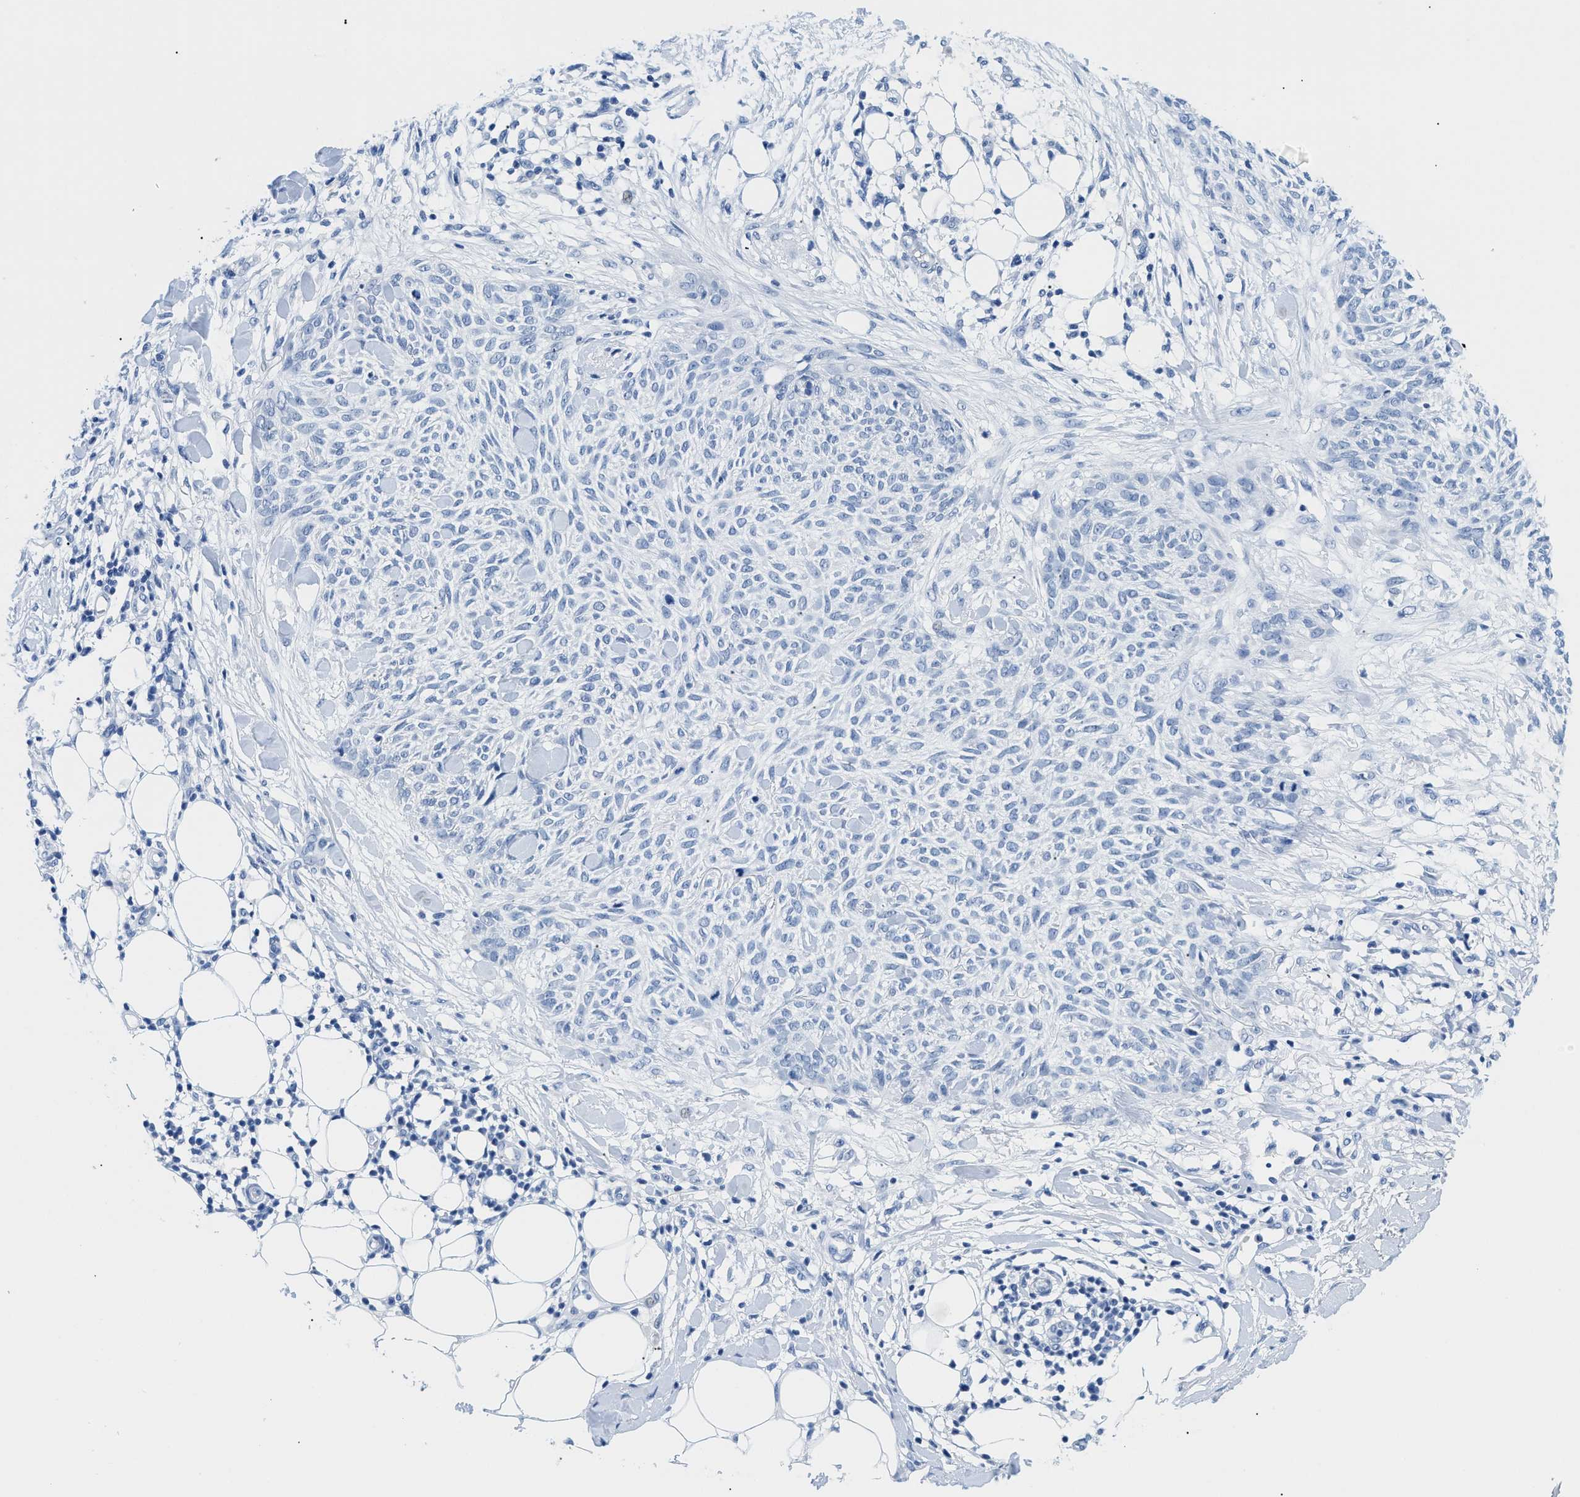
{"staining": {"intensity": "negative", "quantity": "none", "location": "none"}, "tissue": "skin cancer", "cell_type": "Tumor cells", "image_type": "cancer", "snomed": [{"axis": "morphology", "description": "Normal tissue, NOS"}, {"axis": "morphology", "description": "Basal cell carcinoma"}, {"axis": "topography", "description": "Skin"}], "caption": "Immunohistochemistry of human skin basal cell carcinoma exhibits no positivity in tumor cells.", "gene": "GSN", "patient": {"sex": "female", "age": 84}}